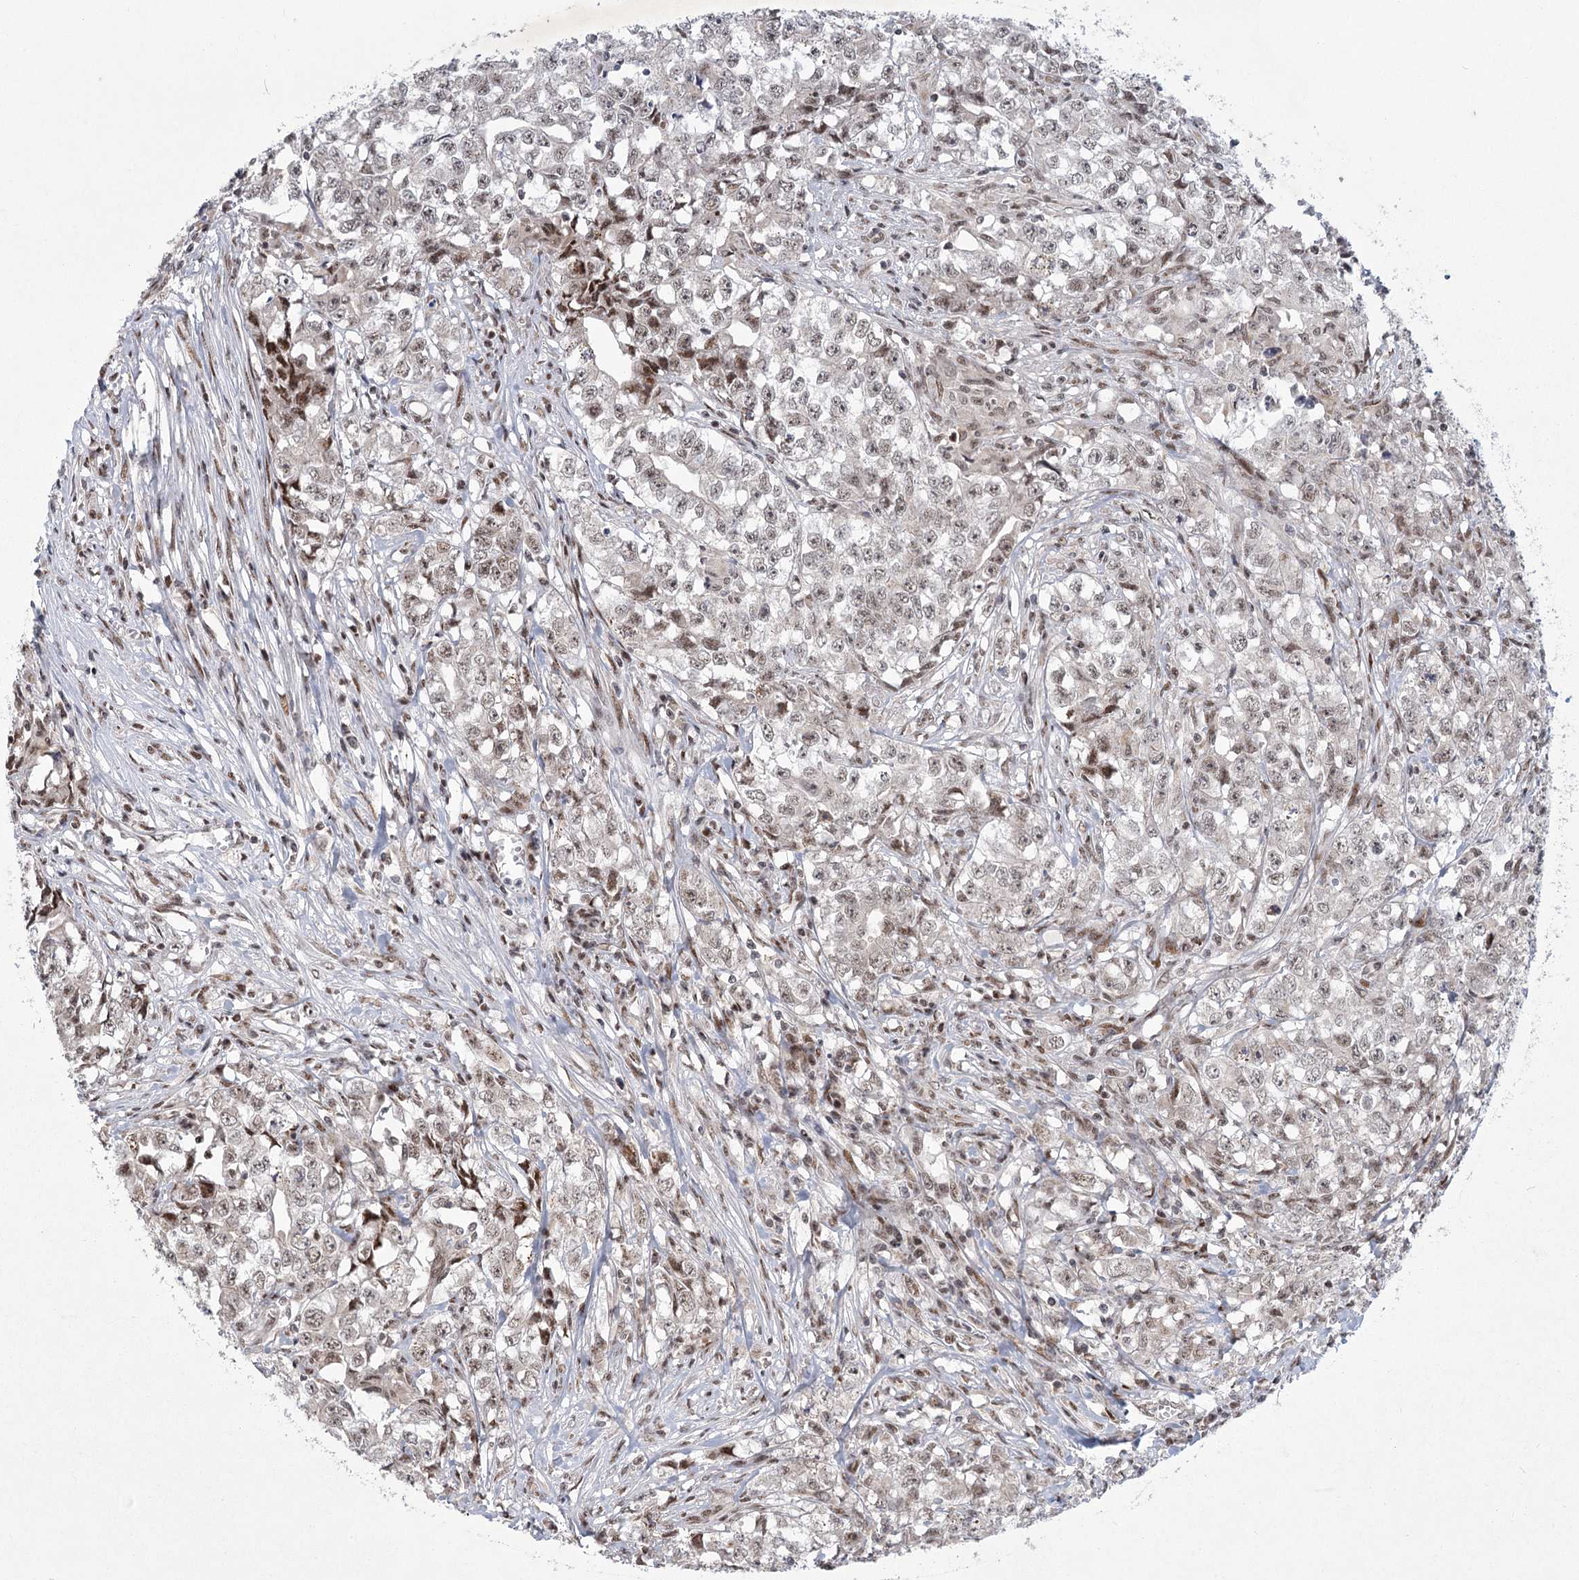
{"staining": {"intensity": "weak", "quantity": ">75%", "location": "nuclear"}, "tissue": "testis cancer", "cell_type": "Tumor cells", "image_type": "cancer", "snomed": [{"axis": "morphology", "description": "Seminoma, NOS"}, {"axis": "morphology", "description": "Carcinoma, Embryonal, NOS"}, {"axis": "topography", "description": "Testis"}], "caption": "Approximately >75% of tumor cells in human embryonal carcinoma (testis) display weak nuclear protein expression as visualized by brown immunohistochemical staining.", "gene": "CIB4", "patient": {"sex": "male", "age": 43}}